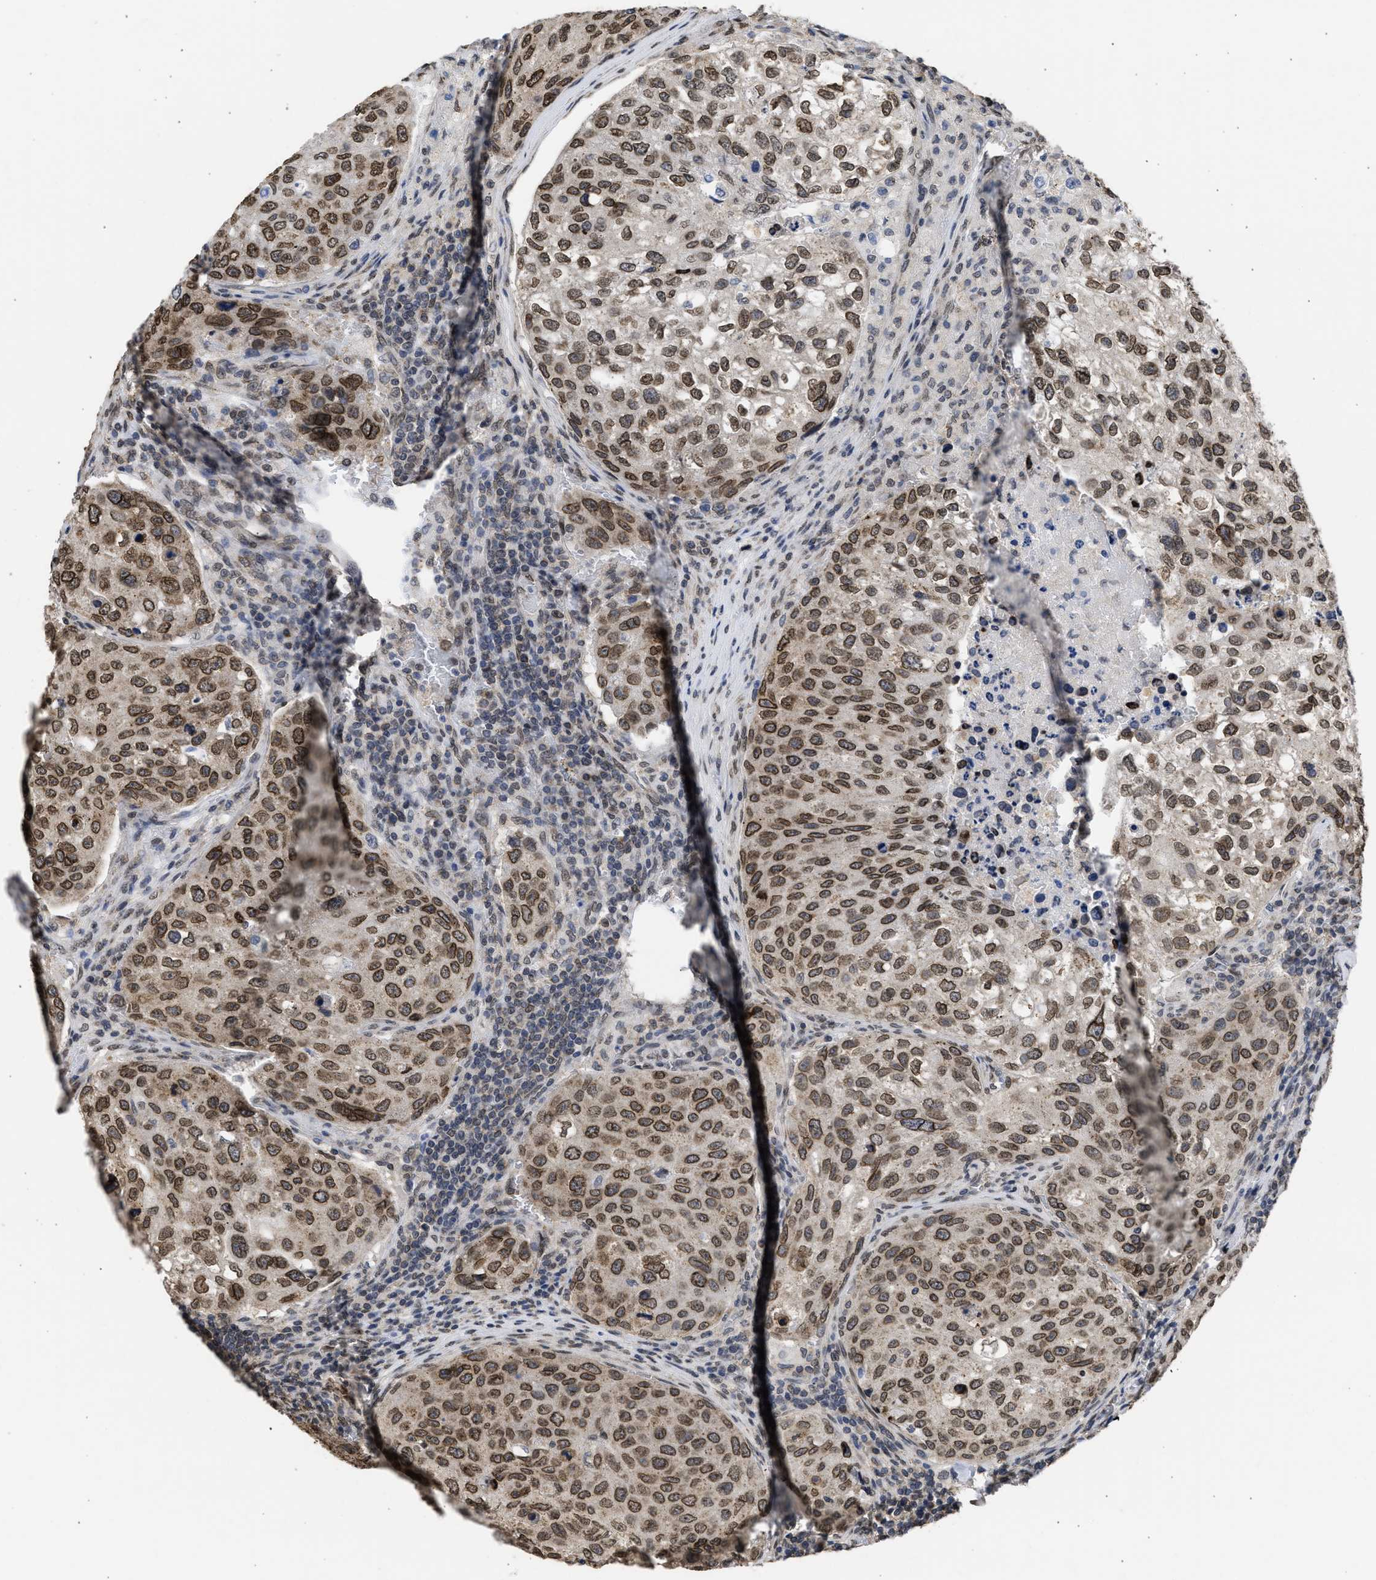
{"staining": {"intensity": "moderate", "quantity": ">75%", "location": "cytoplasmic/membranous,nuclear"}, "tissue": "urothelial cancer", "cell_type": "Tumor cells", "image_type": "cancer", "snomed": [{"axis": "morphology", "description": "Urothelial carcinoma, High grade"}, {"axis": "topography", "description": "Lymph node"}, {"axis": "topography", "description": "Urinary bladder"}], "caption": "Human urothelial carcinoma (high-grade) stained for a protein (brown) displays moderate cytoplasmic/membranous and nuclear positive staining in about >75% of tumor cells.", "gene": "NUP35", "patient": {"sex": "male", "age": 51}}